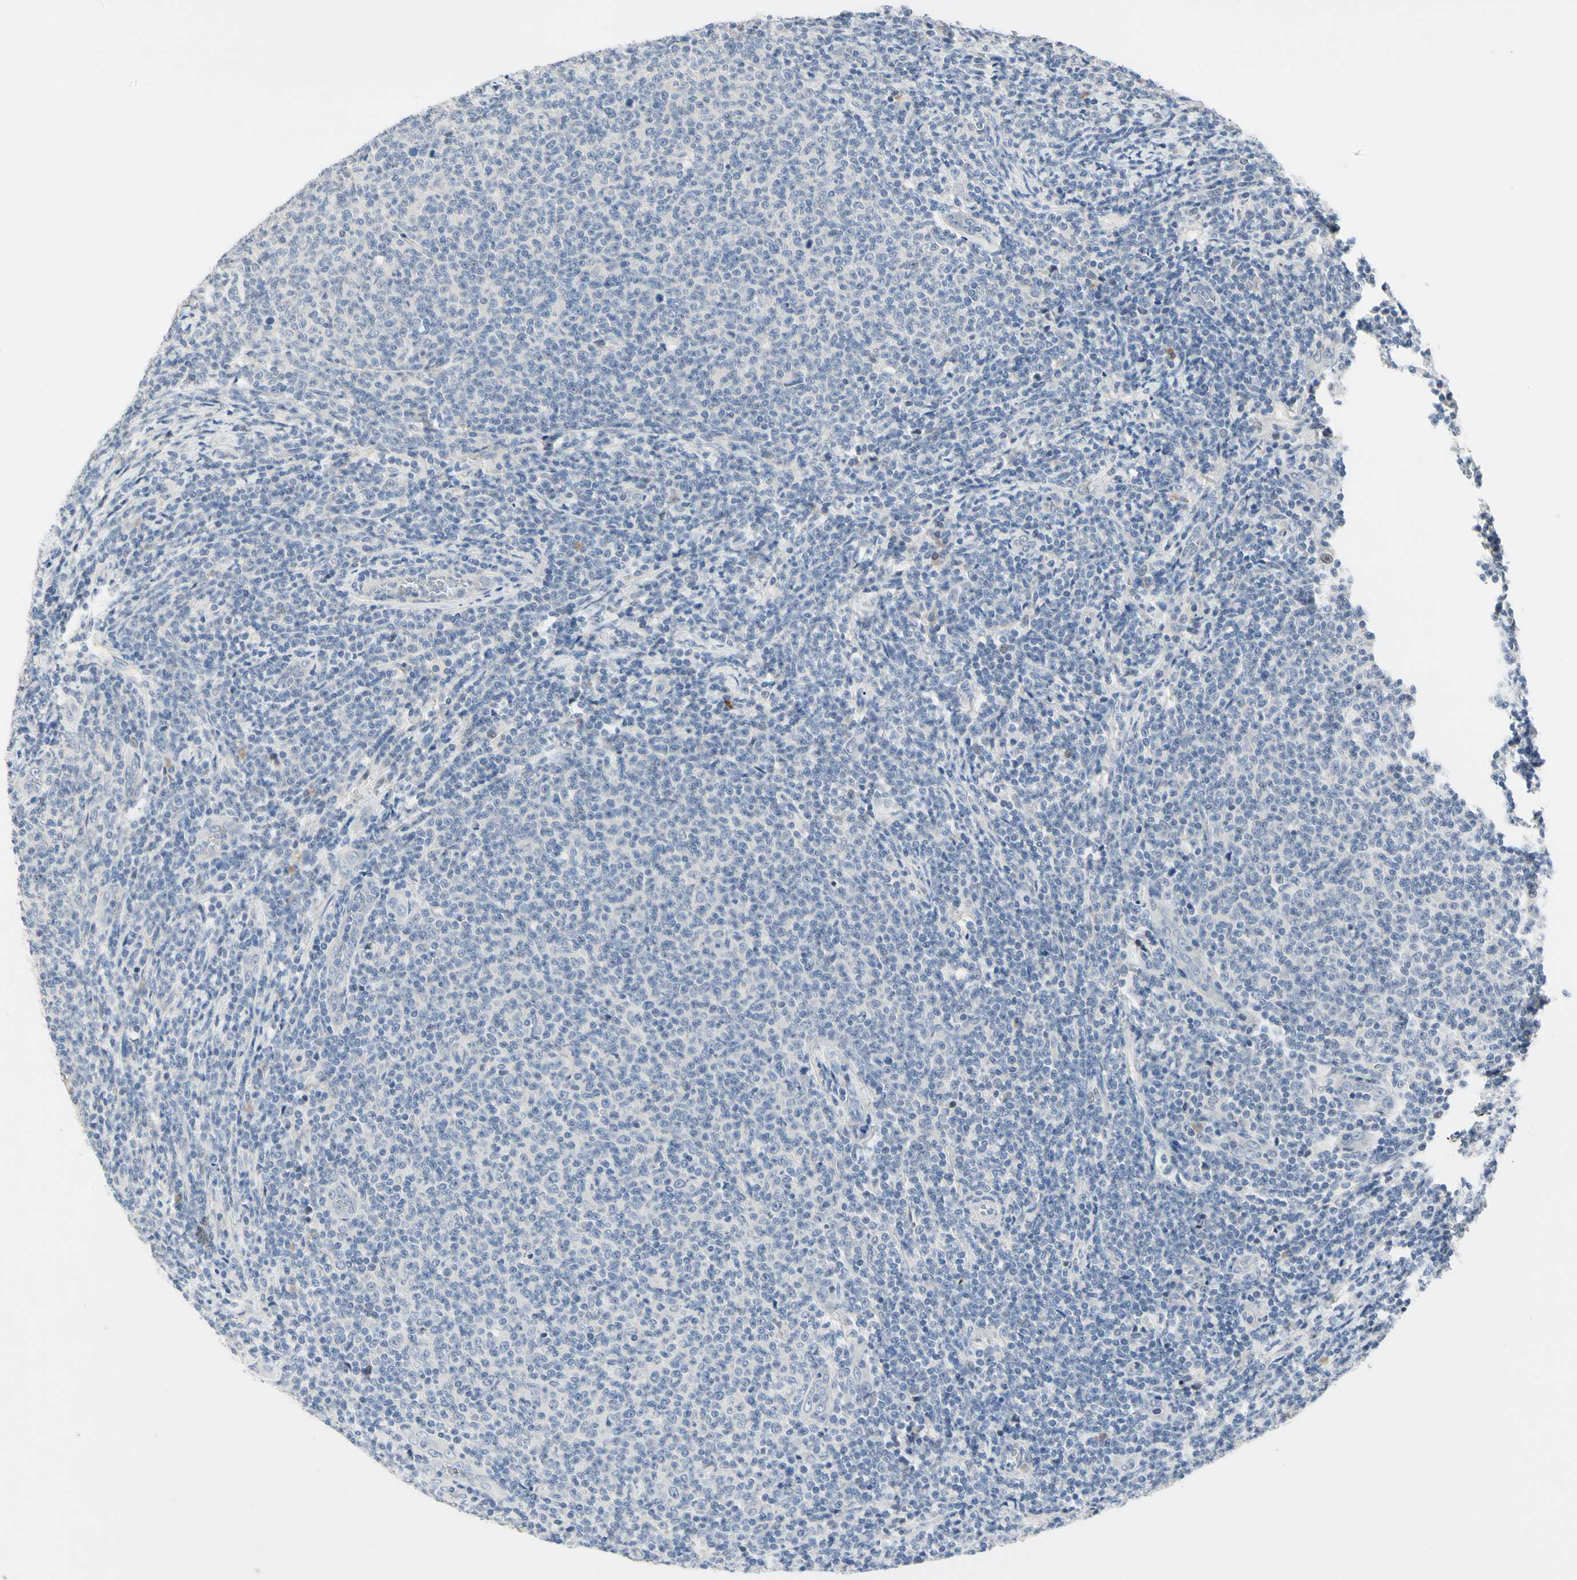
{"staining": {"intensity": "negative", "quantity": "none", "location": "none"}, "tissue": "lymphoma", "cell_type": "Tumor cells", "image_type": "cancer", "snomed": [{"axis": "morphology", "description": "Malignant lymphoma, non-Hodgkin's type, Low grade"}, {"axis": "topography", "description": "Lymph node"}], "caption": "A micrograph of malignant lymphoma, non-Hodgkin's type (low-grade) stained for a protein exhibits no brown staining in tumor cells.", "gene": "ECRG4", "patient": {"sex": "male", "age": 66}}